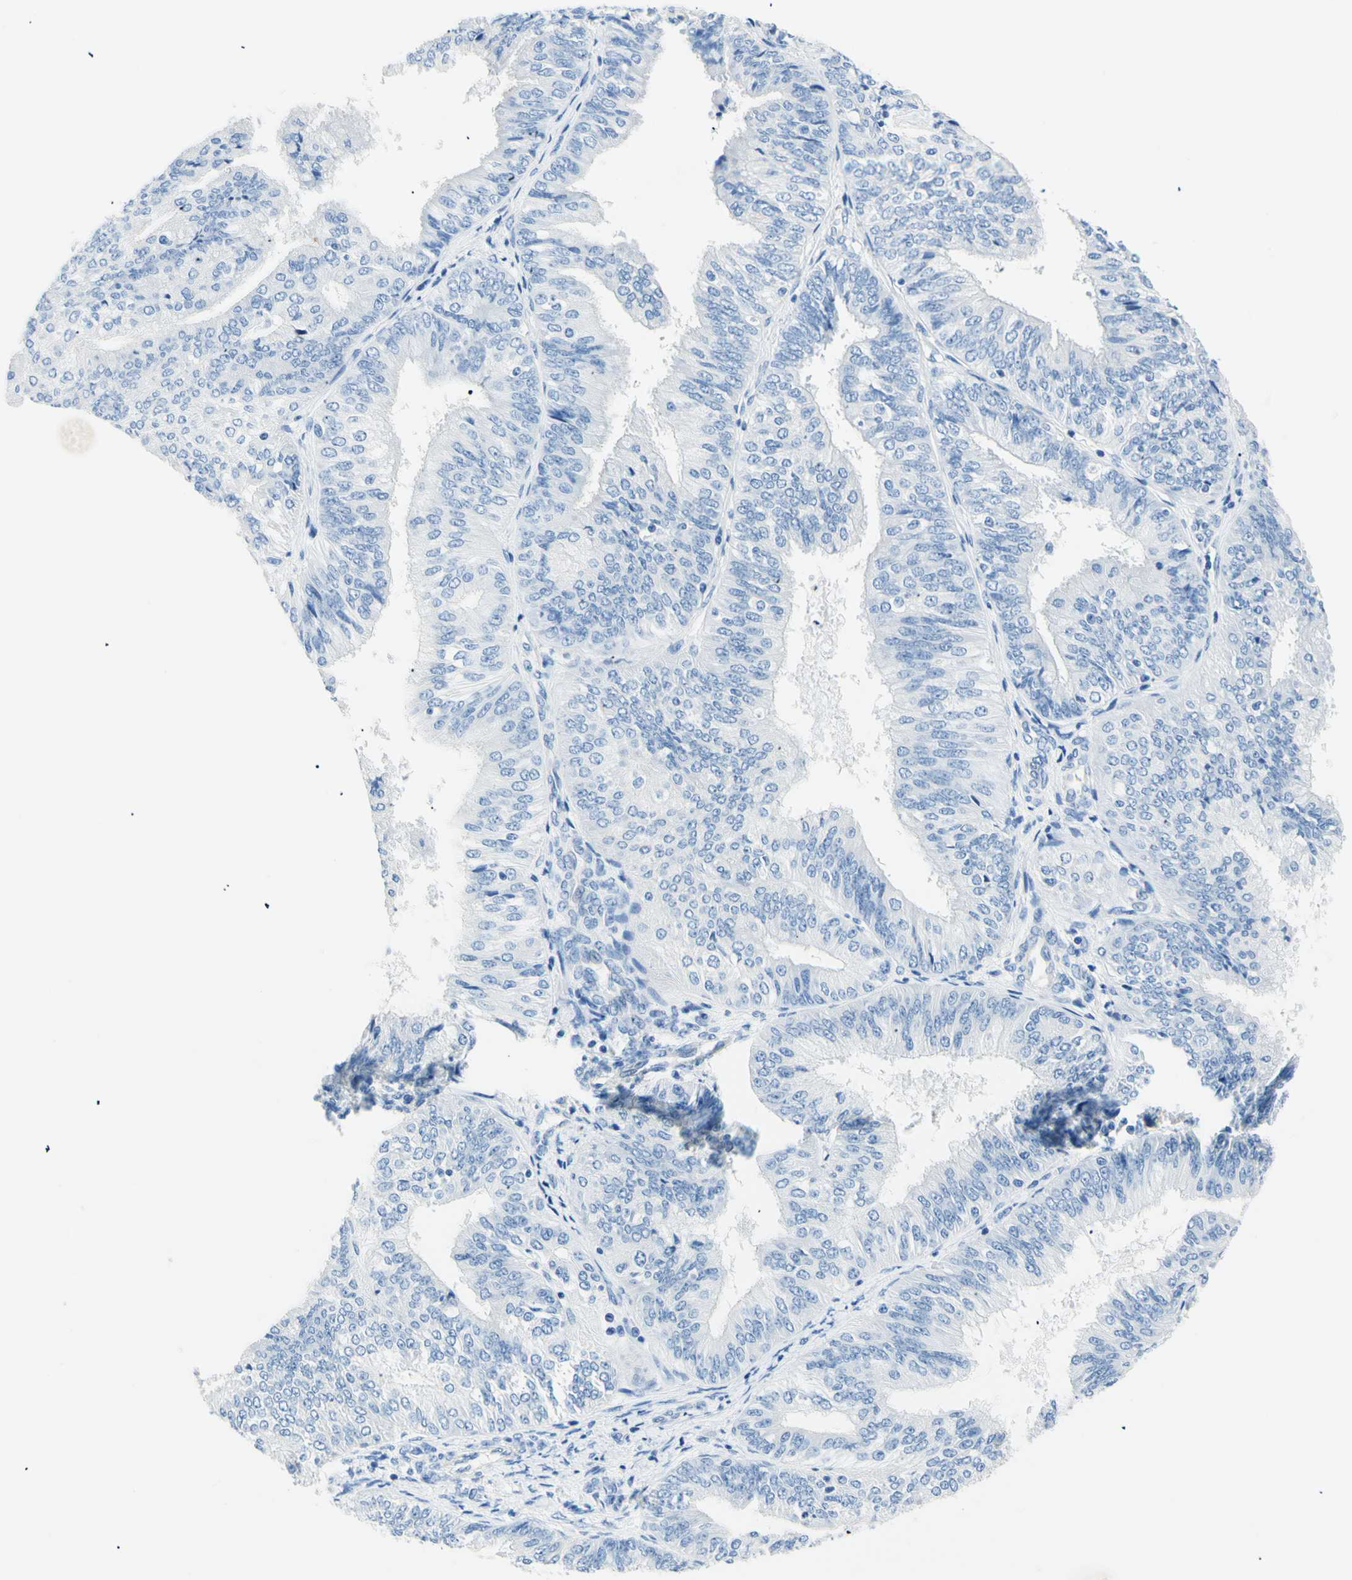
{"staining": {"intensity": "negative", "quantity": "none", "location": "none"}, "tissue": "endometrial cancer", "cell_type": "Tumor cells", "image_type": "cancer", "snomed": [{"axis": "morphology", "description": "Adenocarcinoma, NOS"}, {"axis": "topography", "description": "Endometrium"}], "caption": "Immunohistochemical staining of adenocarcinoma (endometrial) displays no significant staining in tumor cells. (DAB IHC, high magnification).", "gene": "HPCA", "patient": {"sex": "female", "age": 58}}